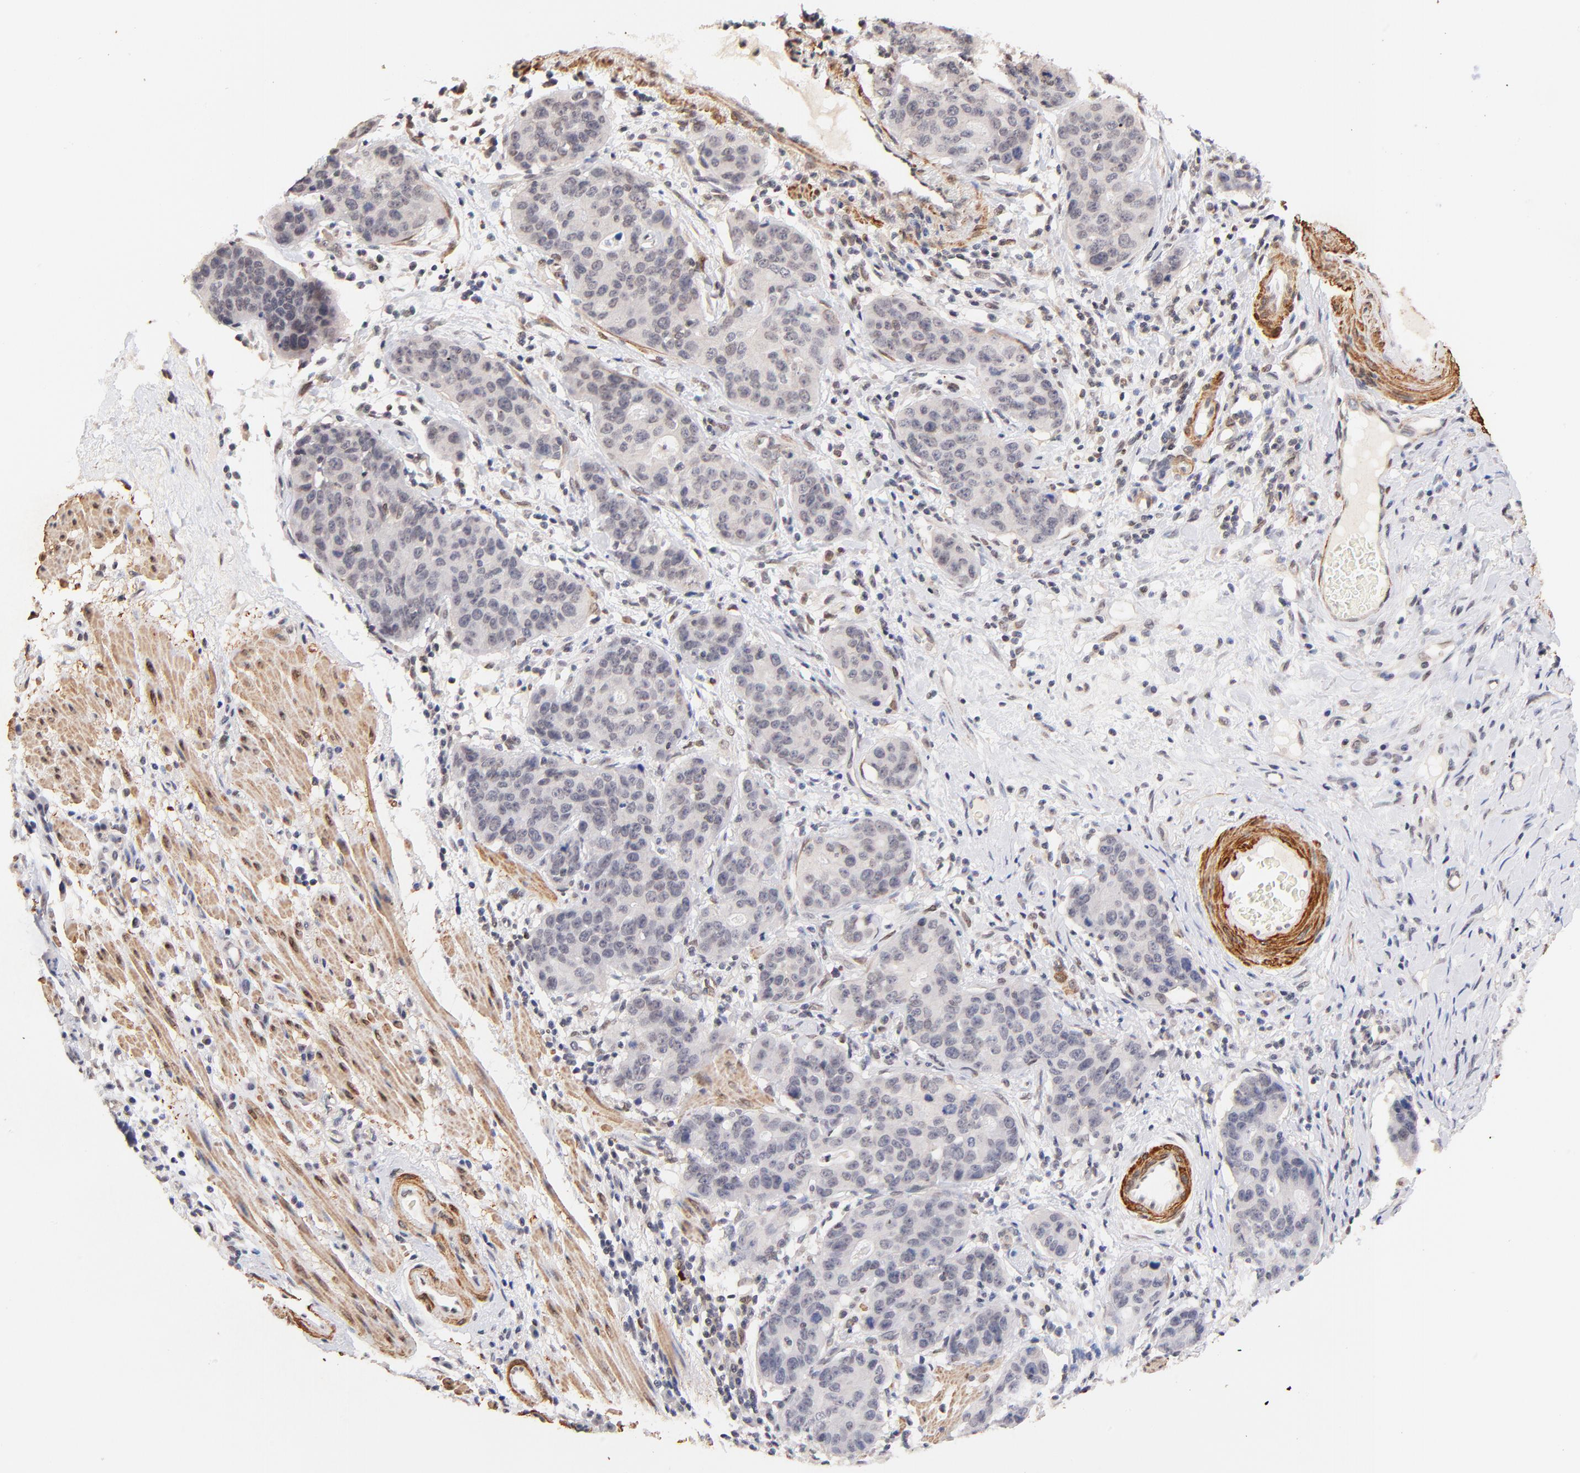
{"staining": {"intensity": "weak", "quantity": "<25%", "location": "cytoplasmic/membranous,nuclear"}, "tissue": "stomach cancer", "cell_type": "Tumor cells", "image_type": "cancer", "snomed": [{"axis": "morphology", "description": "Adenocarcinoma, NOS"}, {"axis": "topography", "description": "Esophagus"}, {"axis": "topography", "description": "Stomach"}], "caption": "This is an IHC micrograph of human stomach cancer. There is no staining in tumor cells.", "gene": "ZFP92", "patient": {"sex": "male", "age": 74}}